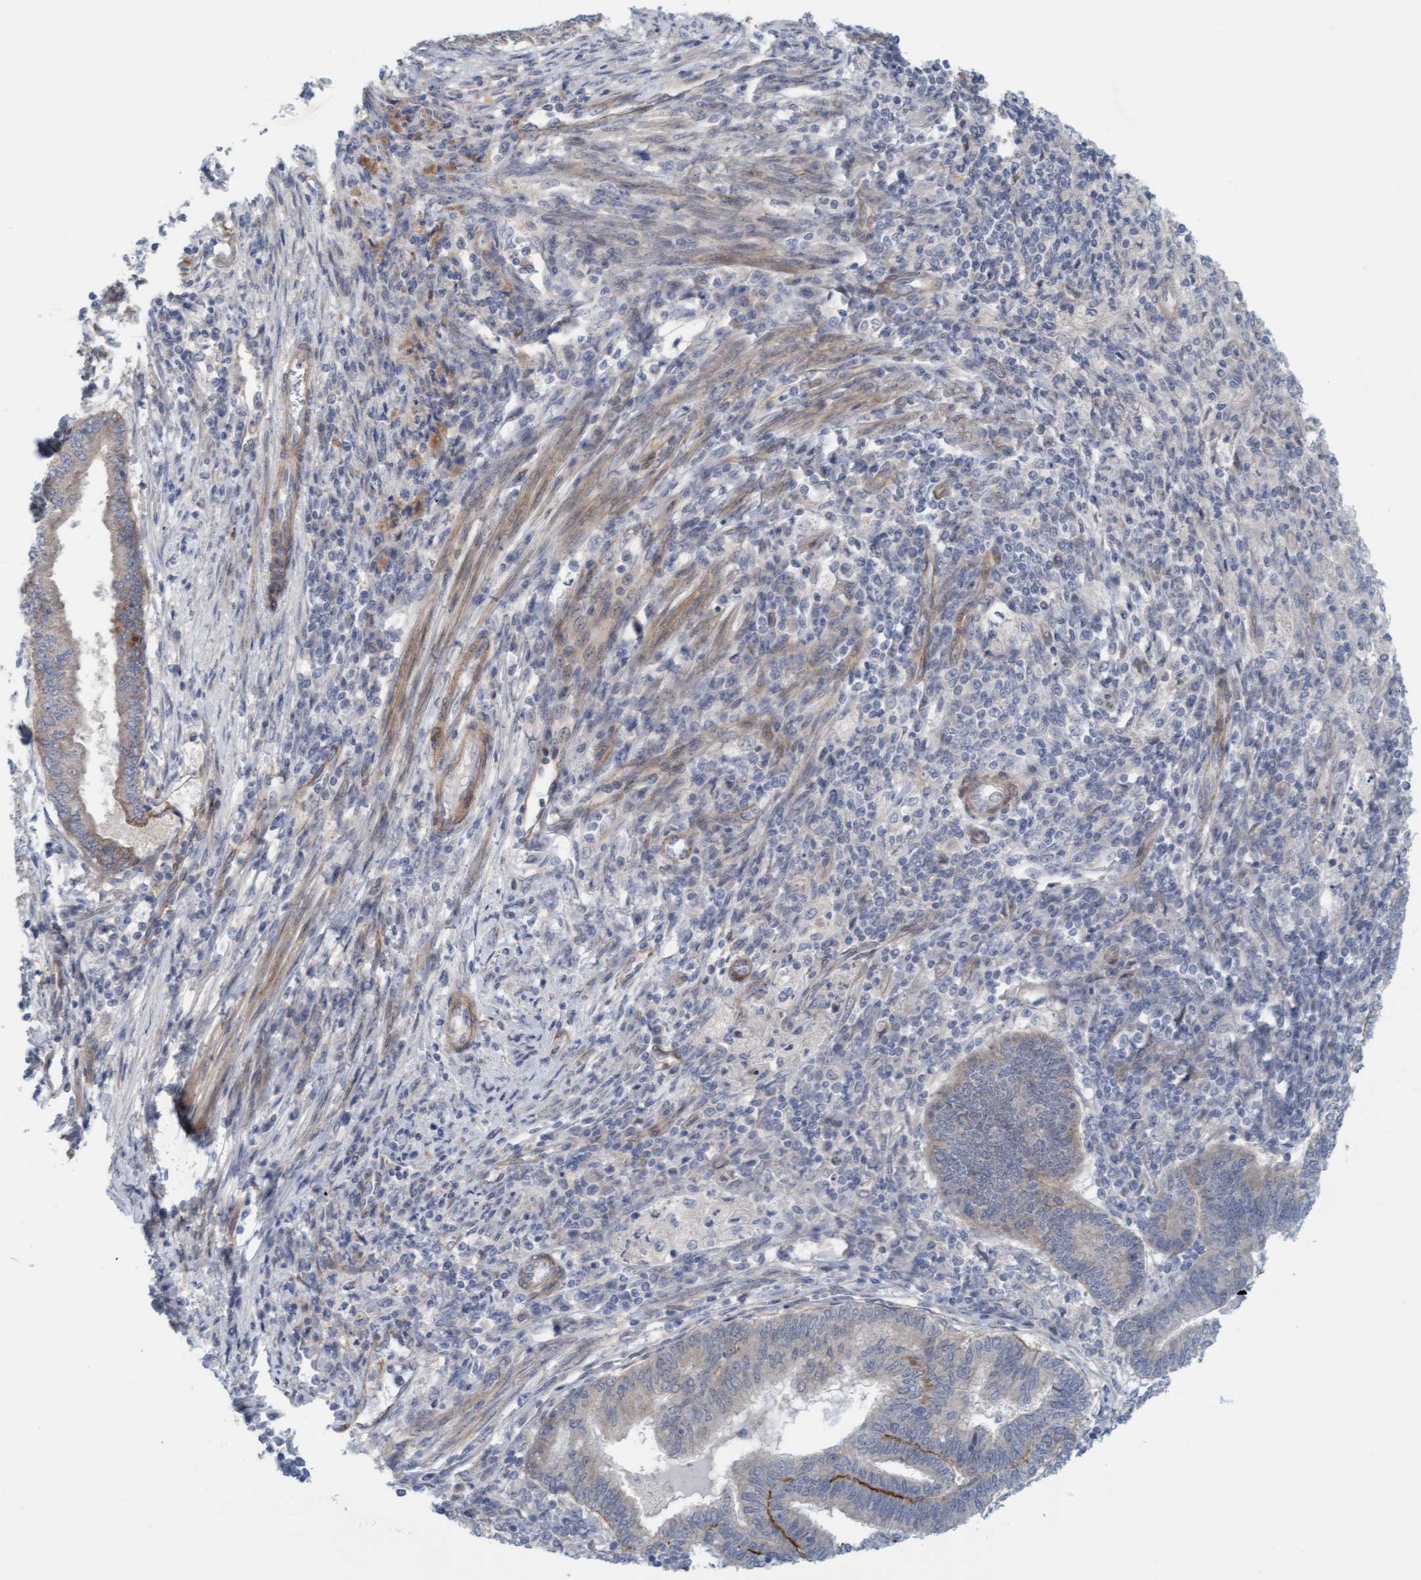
{"staining": {"intensity": "weak", "quantity": "<25%", "location": "cytoplasmic/membranous"}, "tissue": "endometrial cancer", "cell_type": "Tumor cells", "image_type": "cancer", "snomed": [{"axis": "morphology", "description": "Polyp, NOS"}, {"axis": "morphology", "description": "Adenocarcinoma, NOS"}, {"axis": "morphology", "description": "Adenoma, NOS"}, {"axis": "topography", "description": "Endometrium"}], "caption": "This is an immunohistochemistry (IHC) histopathology image of human endometrial adenoma. There is no staining in tumor cells.", "gene": "TSTD2", "patient": {"sex": "female", "age": 79}}